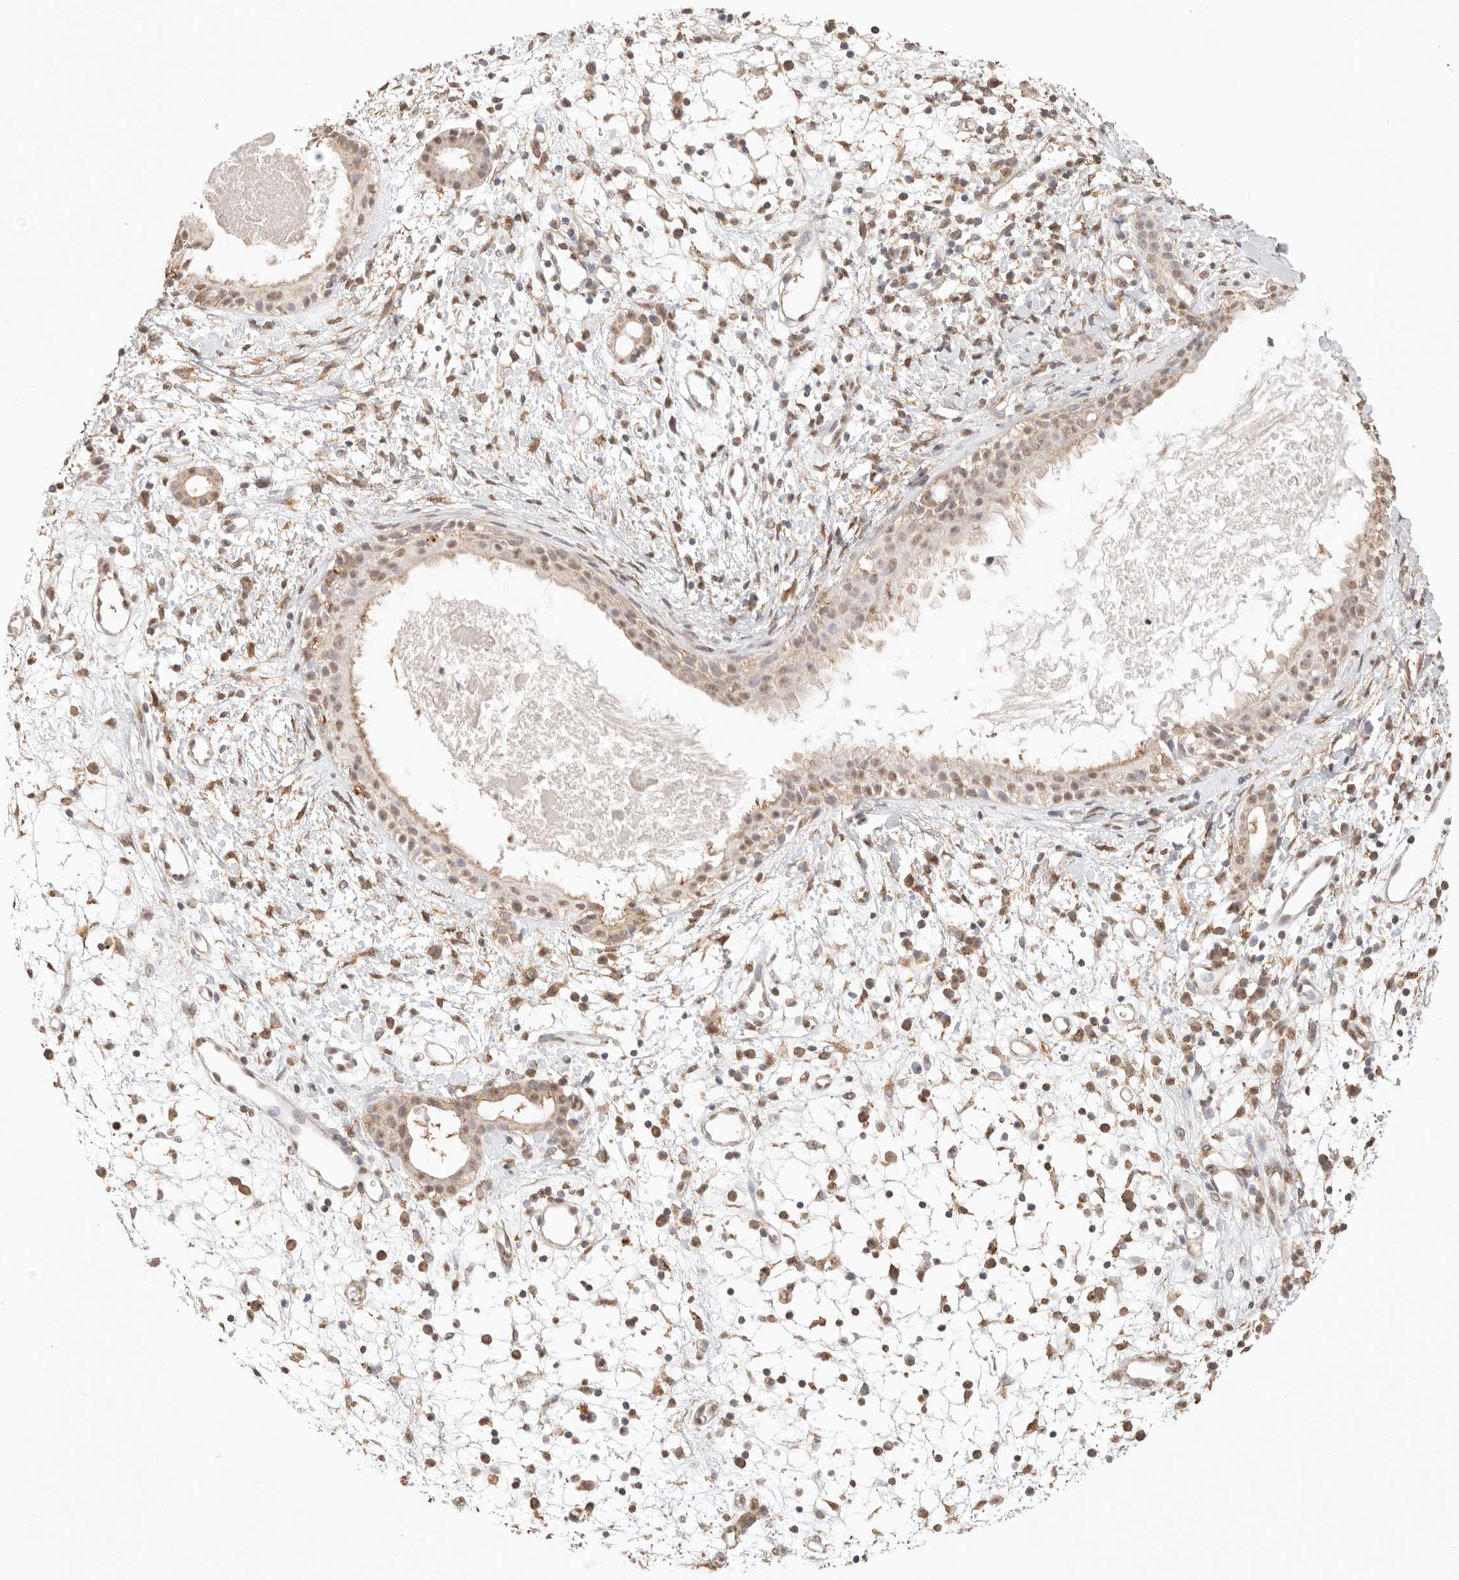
{"staining": {"intensity": "moderate", "quantity": "25%-75%", "location": "cytoplasmic/membranous"}, "tissue": "nasopharynx", "cell_type": "Respiratory epithelial cells", "image_type": "normal", "snomed": [{"axis": "morphology", "description": "Normal tissue, NOS"}, {"axis": "topography", "description": "Nasopharynx"}], "caption": "Protein staining of unremarkable nasopharynx demonstrates moderate cytoplasmic/membranous expression in about 25%-75% of respiratory epithelial cells.", "gene": "IL1R2", "patient": {"sex": "male", "age": 22}}